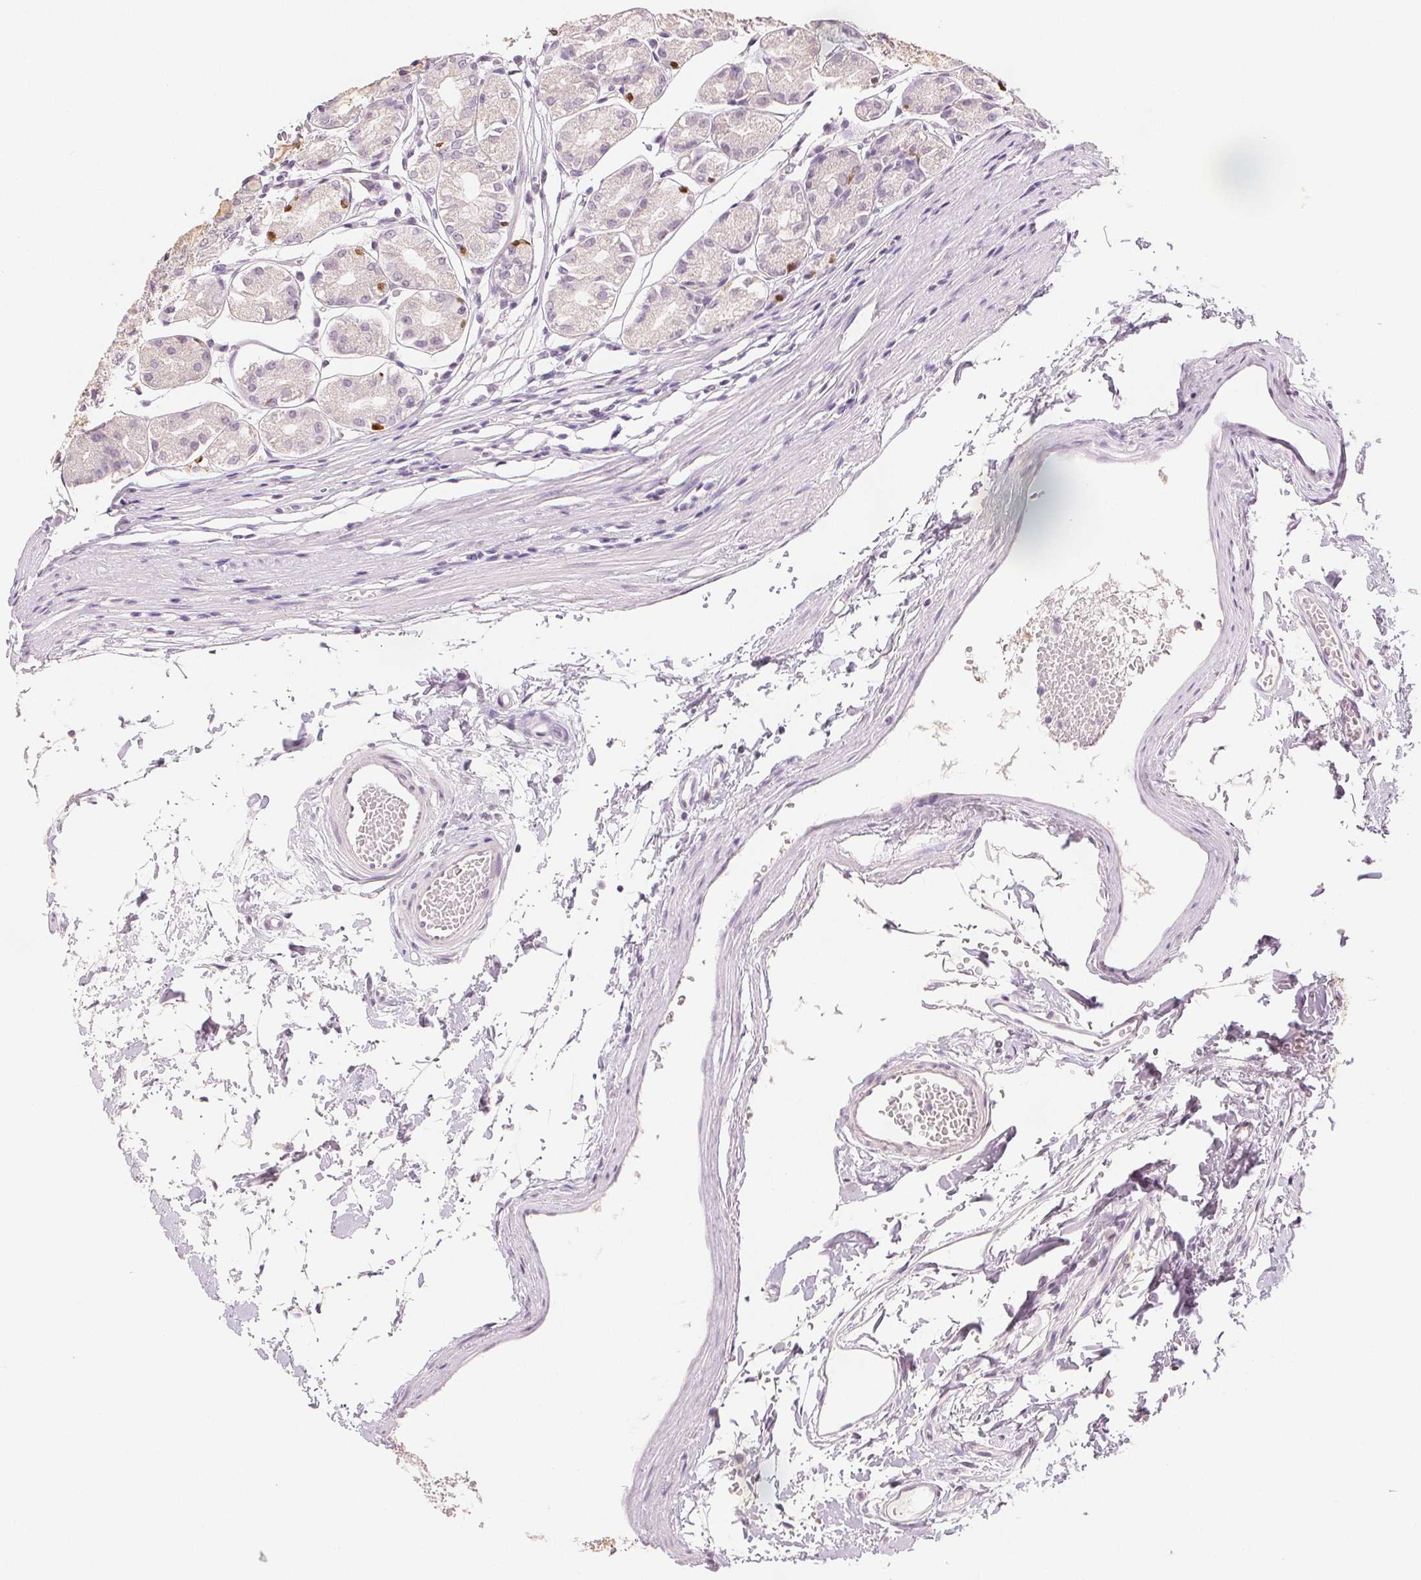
{"staining": {"intensity": "moderate", "quantity": "<25%", "location": "cytoplasmic/membranous"}, "tissue": "stomach", "cell_type": "Glandular cells", "image_type": "normal", "snomed": [{"axis": "morphology", "description": "Normal tissue, NOS"}, {"axis": "topography", "description": "Stomach"}], "caption": "Immunohistochemical staining of benign human stomach exhibits <25% levels of moderate cytoplasmic/membranous protein staining in about <25% of glandular cells. (DAB = brown stain, brightfield microscopy at high magnification).", "gene": "SCGN", "patient": {"sex": "male", "age": 55}}